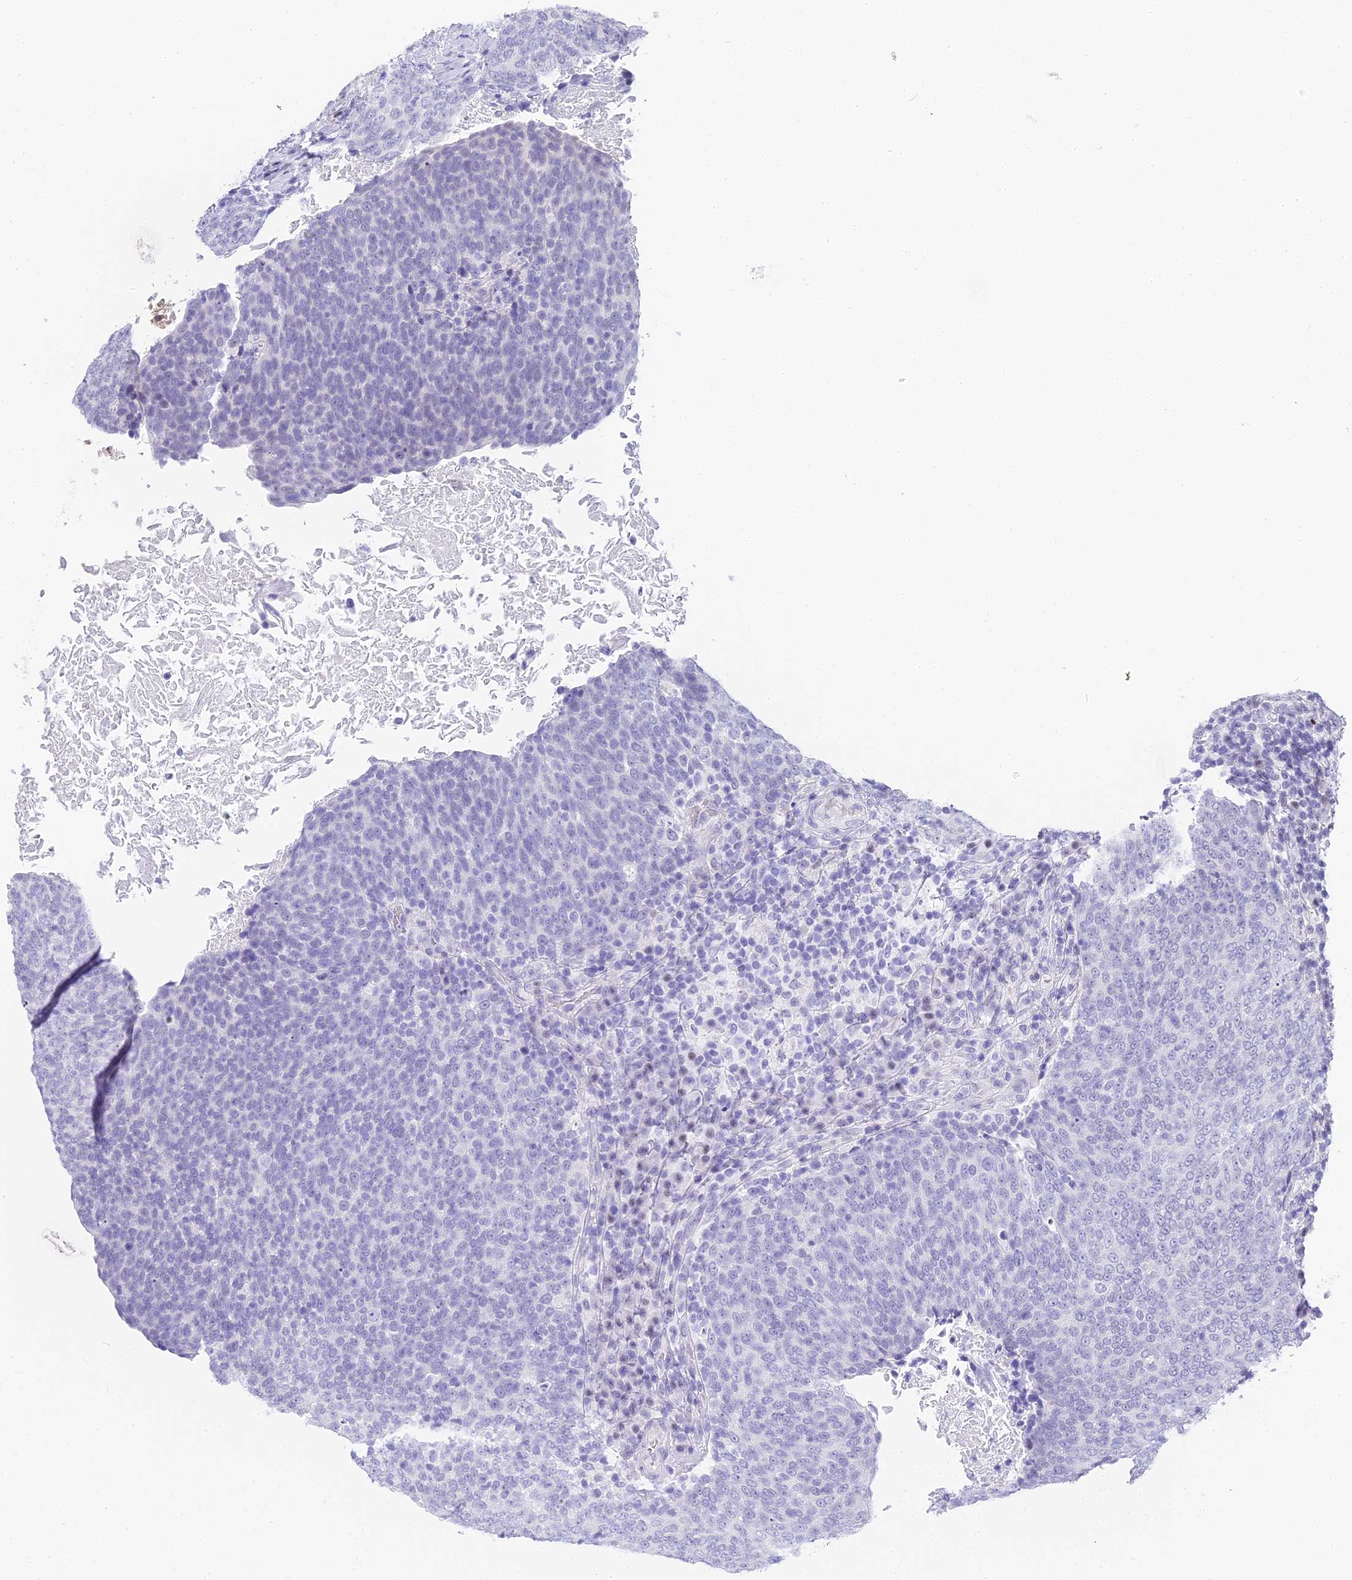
{"staining": {"intensity": "negative", "quantity": "none", "location": "none"}, "tissue": "head and neck cancer", "cell_type": "Tumor cells", "image_type": "cancer", "snomed": [{"axis": "morphology", "description": "Squamous cell carcinoma, NOS"}, {"axis": "morphology", "description": "Squamous cell carcinoma, metastatic, NOS"}, {"axis": "topography", "description": "Lymph node"}, {"axis": "topography", "description": "Head-Neck"}], "caption": "Protein analysis of head and neck cancer exhibits no significant expression in tumor cells.", "gene": "ABHD14A-ACY1", "patient": {"sex": "male", "age": 62}}